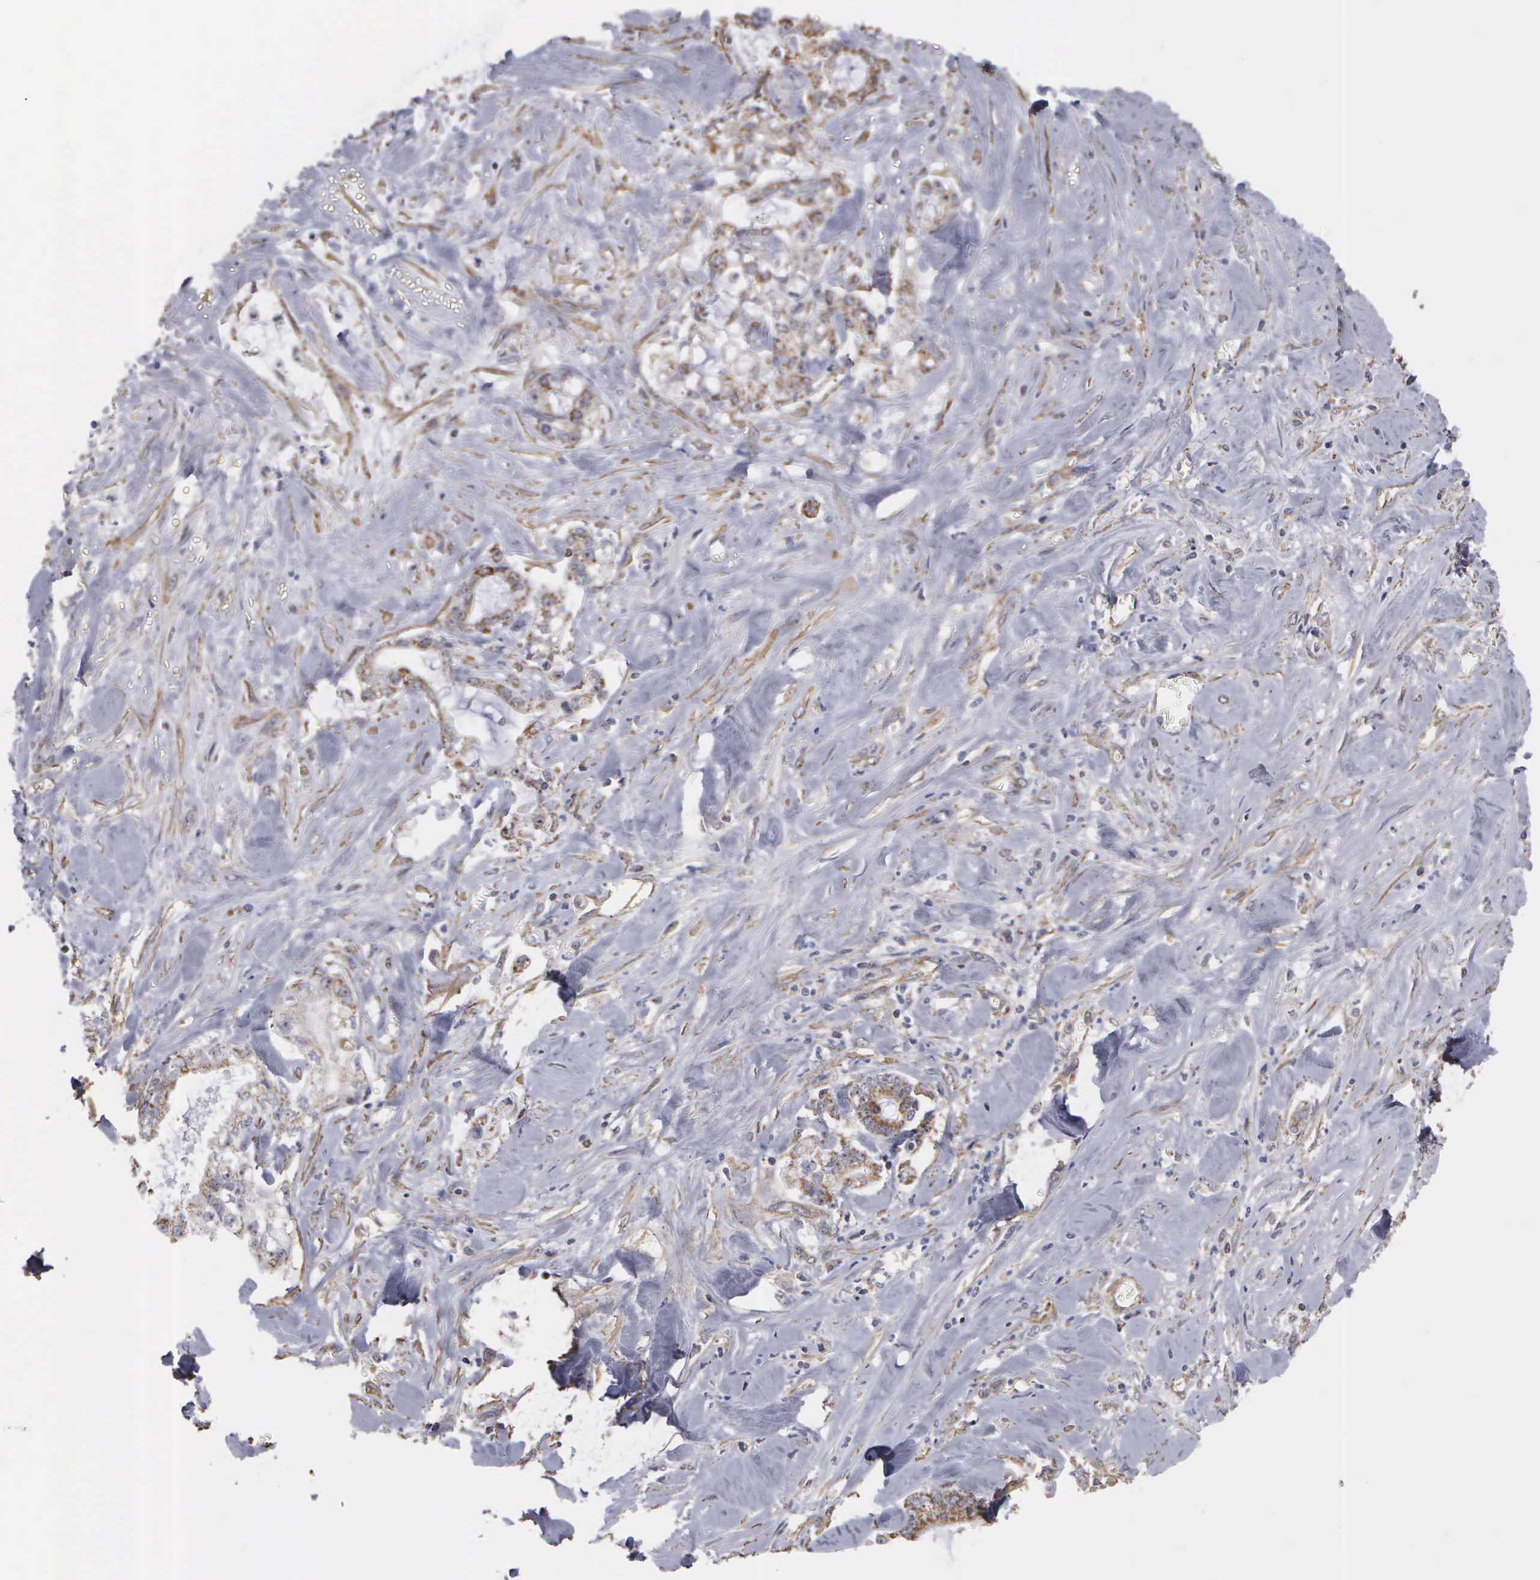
{"staining": {"intensity": "weak", "quantity": ">75%", "location": "cytoplasmic/membranous,nuclear"}, "tissue": "liver cancer", "cell_type": "Tumor cells", "image_type": "cancer", "snomed": [{"axis": "morphology", "description": "Cholangiocarcinoma"}, {"axis": "topography", "description": "Liver"}], "caption": "Brown immunohistochemical staining in human liver cholangiocarcinoma exhibits weak cytoplasmic/membranous and nuclear expression in about >75% of tumor cells.", "gene": "NGDN", "patient": {"sex": "male", "age": 57}}